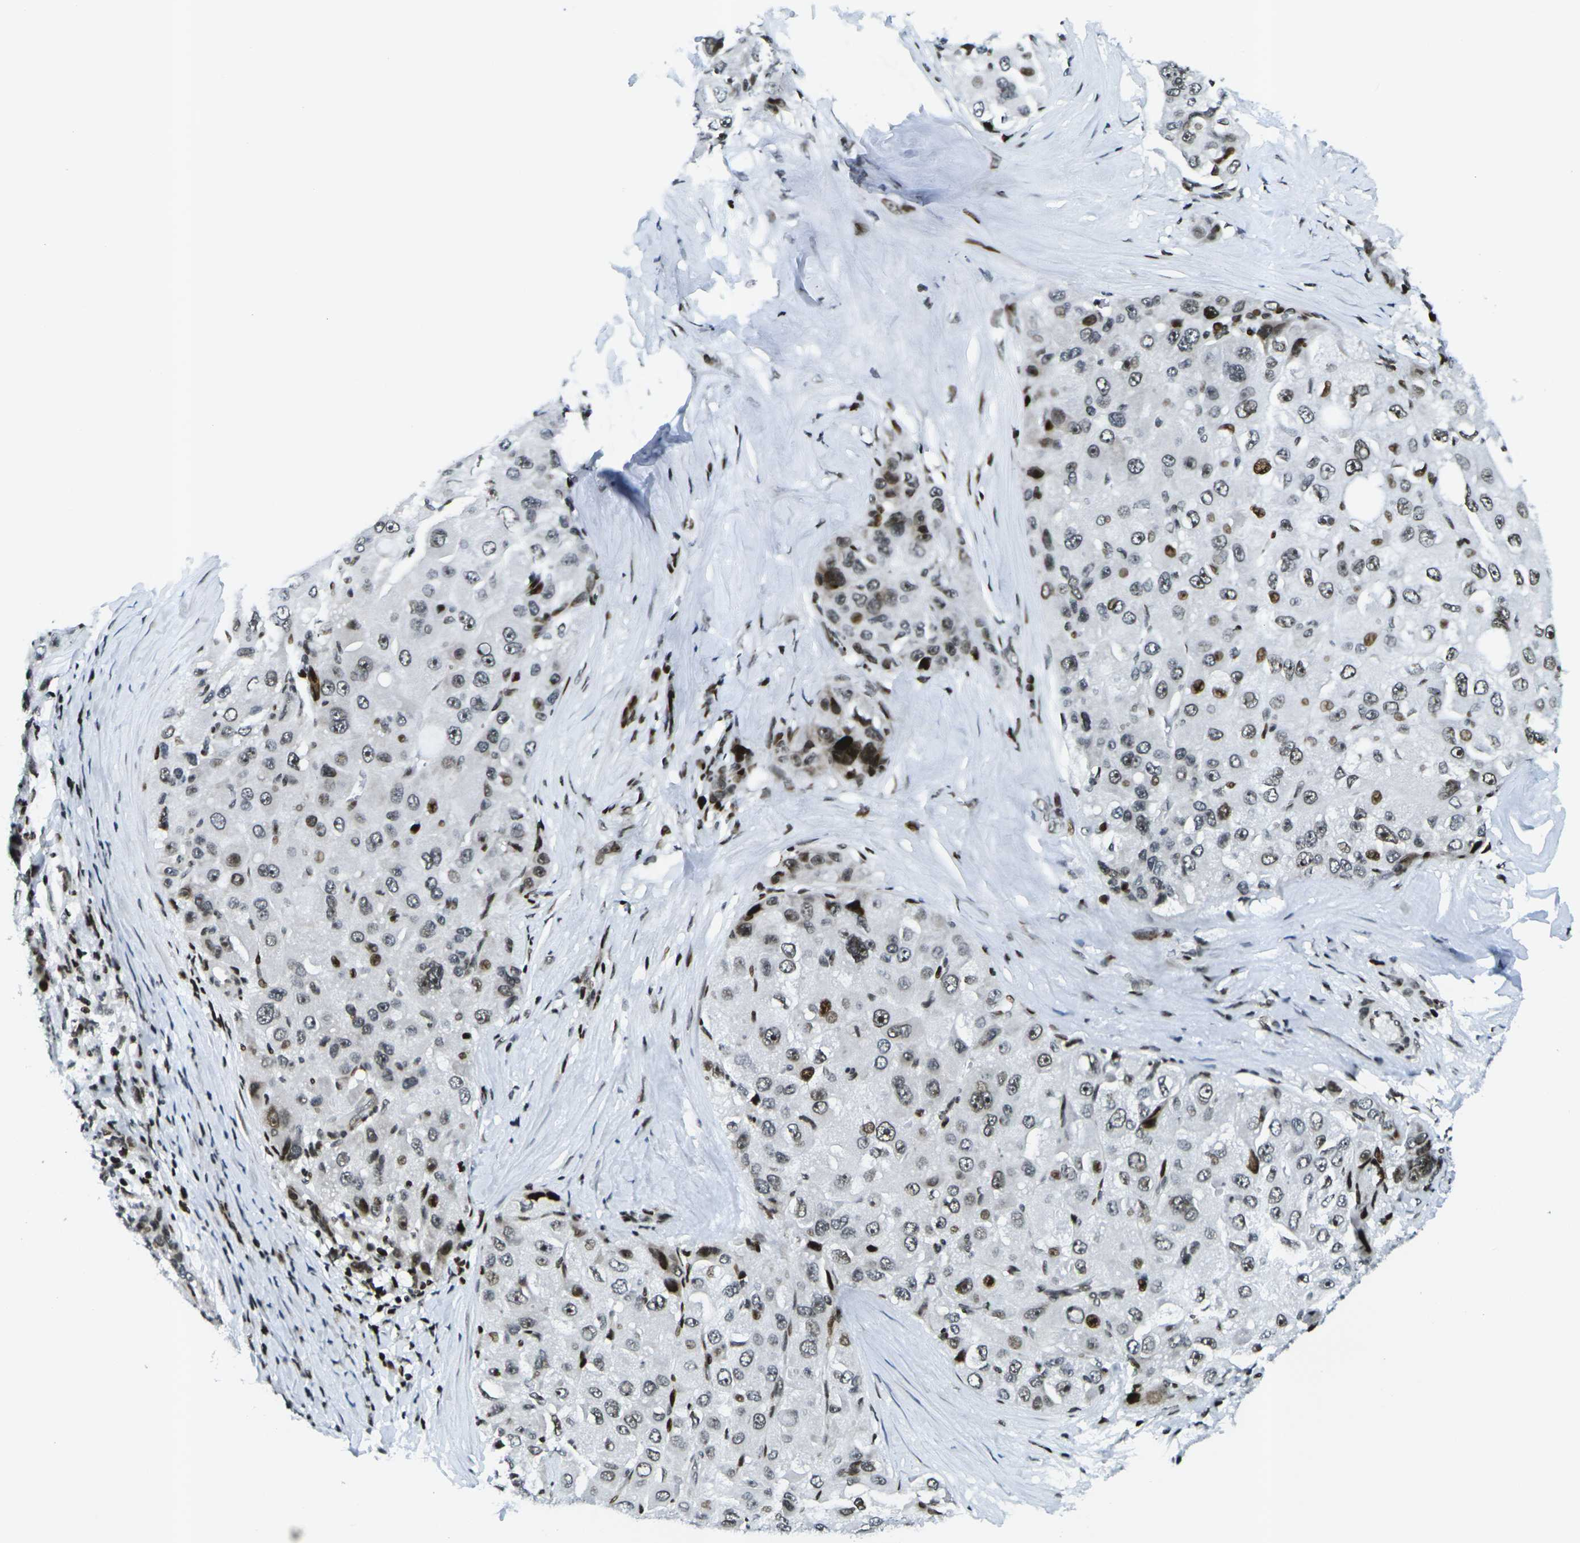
{"staining": {"intensity": "moderate", "quantity": "25%-75%", "location": "nuclear"}, "tissue": "liver cancer", "cell_type": "Tumor cells", "image_type": "cancer", "snomed": [{"axis": "morphology", "description": "Carcinoma, Hepatocellular, NOS"}, {"axis": "topography", "description": "Liver"}], "caption": "Liver cancer (hepatocellular carcinoma) stained with DAB (3,3'-diaminobenzidine) immunohistochemistry (IHC) exhibits medium levels of moderate nuclear staining in approximately 25%-75% of tumor cells.", "gene": "H3-3A", "patient": {"sex": "male", "age": 80}}